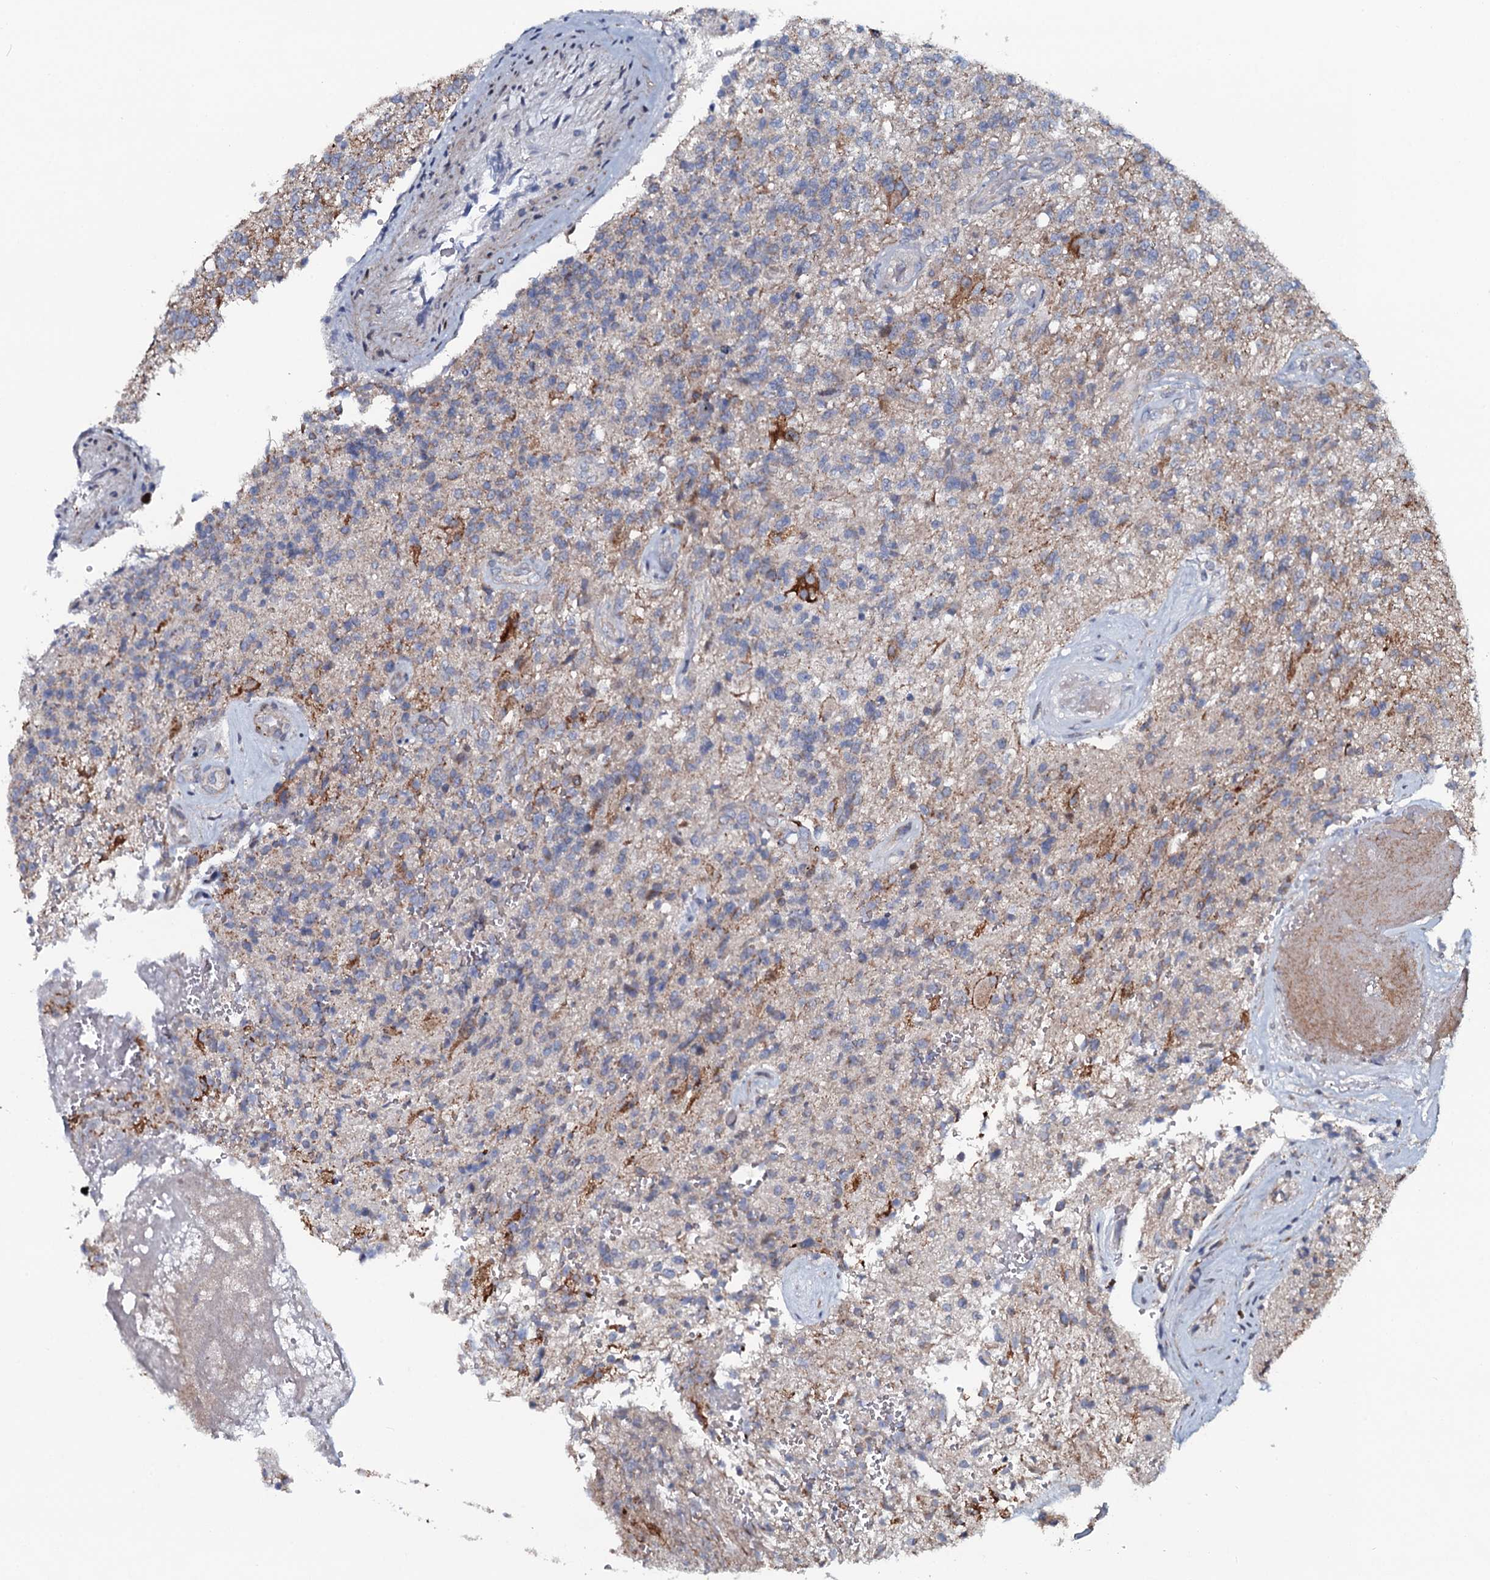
{"staining": {"intensity": "weak", "quantity": "<25%", "location": "cytoplasmic/membranous"}, "tissue": "glioma", "cell_type": "Tumor cells", "image_type": "cancer", "snomed": [{"axis": "morphology", "description": "Glioma, malignant, High grade"}, {"axis": "topography", "description": "Brain"}], "caption": "This is a photomicrograph of immunohistochemistry staining of glioma, which shows no expression in tumor cells.", "gene": "KCTD4", "patient": {"sex": "male", "age": 56}}